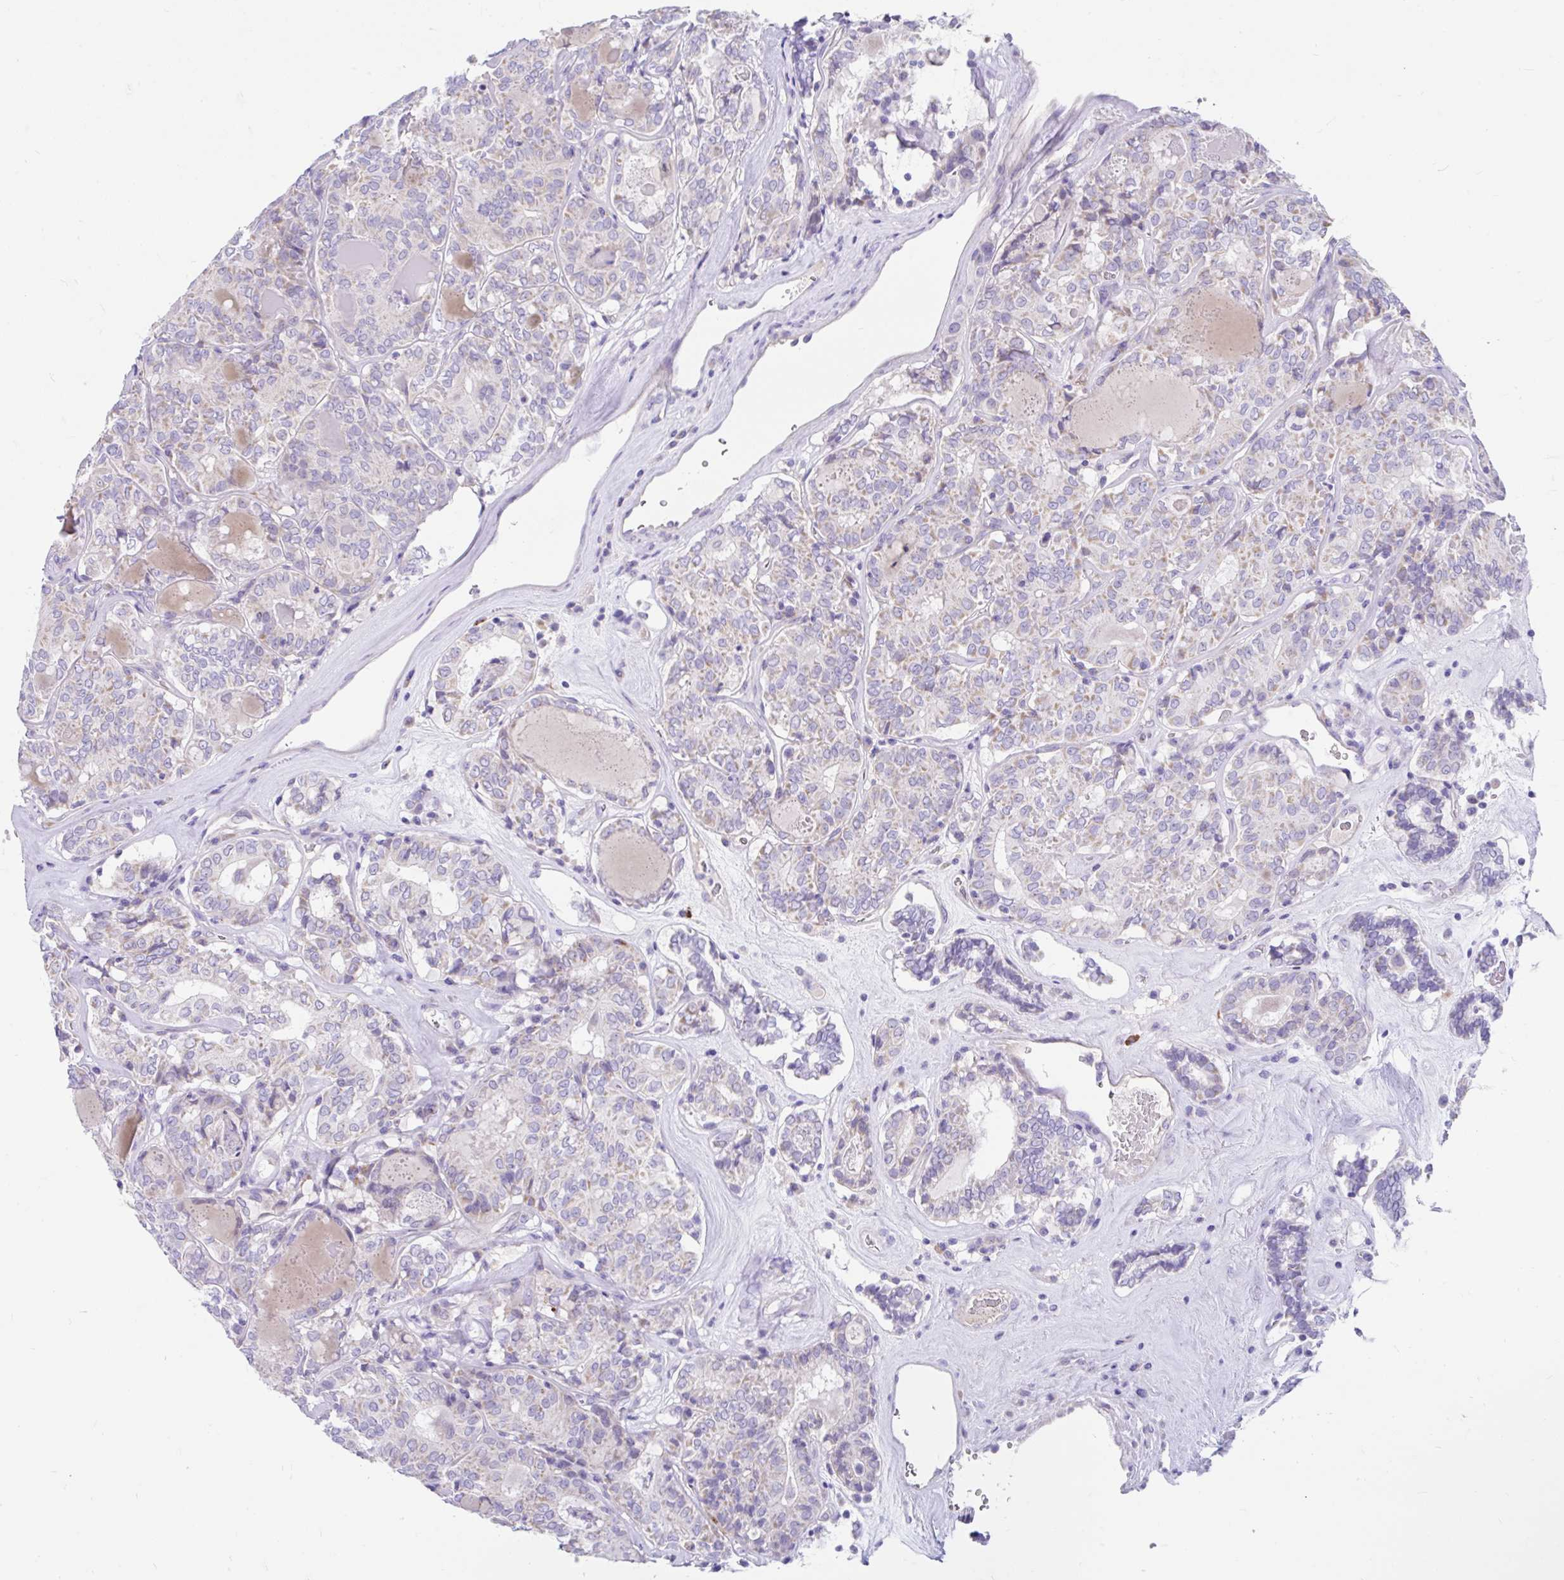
{"staining": {"intensity": "weak", "quantity": "<25%", "location": "cytoplasmic/membranous"}, "tissue": "thyroid cancer", "cell_type": "Tumor cells", "image_type": "cancer", "snomed": [{"axis": "morphology", "description": "Papillary adenocarcinoma, NOS"}, {"axis": "topography", "description": "Thyroid gland"}], "caption": "Immunohistochemistry micrograph of human thyroid papillary adenocarcinoma stained for a protein (brown), which displays no staining in tumor cells.", "gene": "CCSAP", "patient": {"sex": "female", "age": 72}}